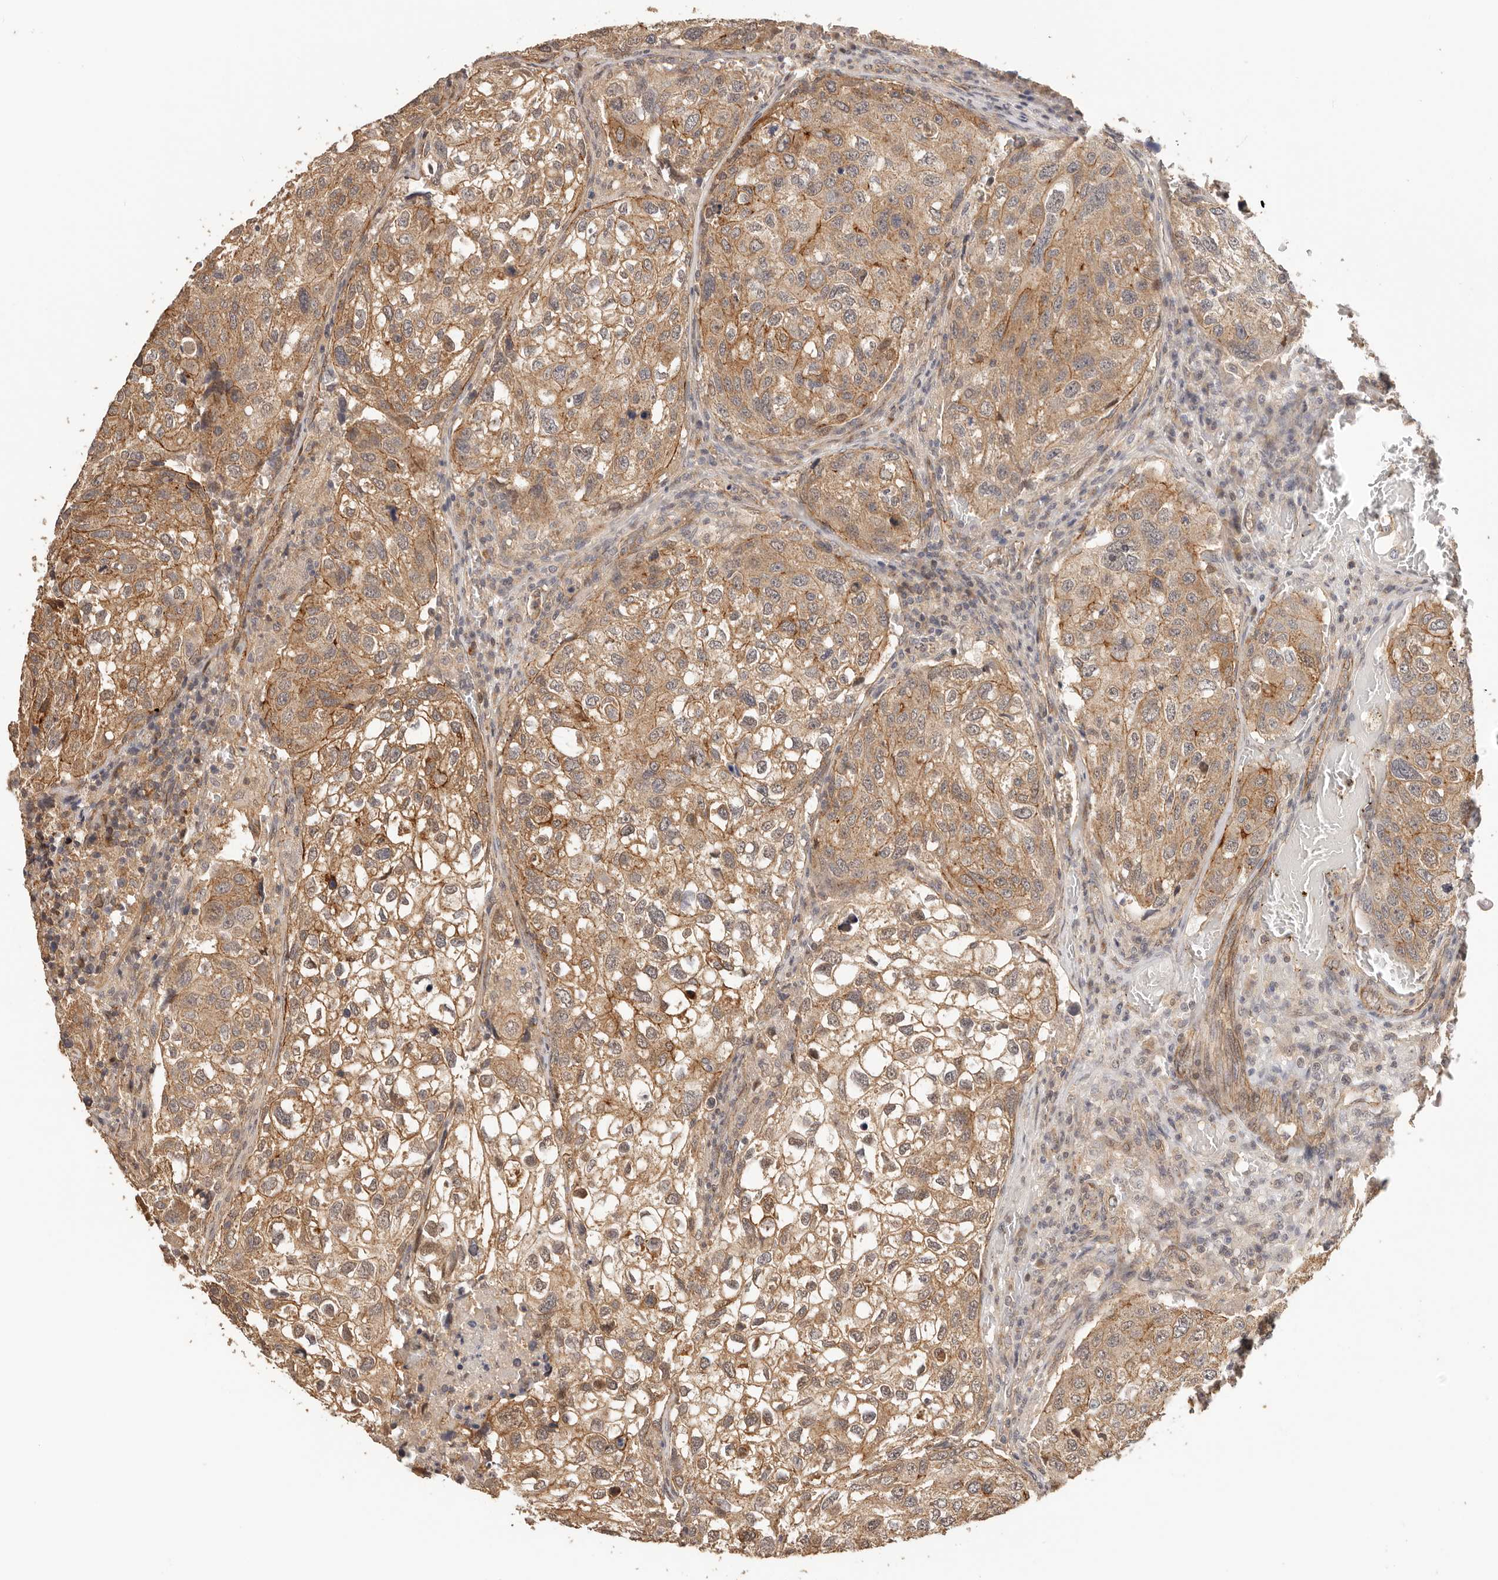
{"staining": {"intensity": "moderate", "quantity": ">75%", "location": "cytoplasmic/membranous"}, "tissue": "urothelial cancer", "cell_type": "Tumor cells", "image_type": "cancer", "snomed": [{"axis": "morphology", "description": "Urothelial carcinoma, High grade"}, {"axis": "topography", "description": "Lymph node"}, {"axis": "topography", "description": "Urinary bladder"}], "caption": "A micrograph of high-grade urothelial carcinoma stained for a protein displays moderate cytoplasmic/membranous brown staining in tumor cells. (DAB IHC with brightfield microscopy, high magnification).", "gene": "AFDN", "patient": {"sex": "male", "age": 51}}